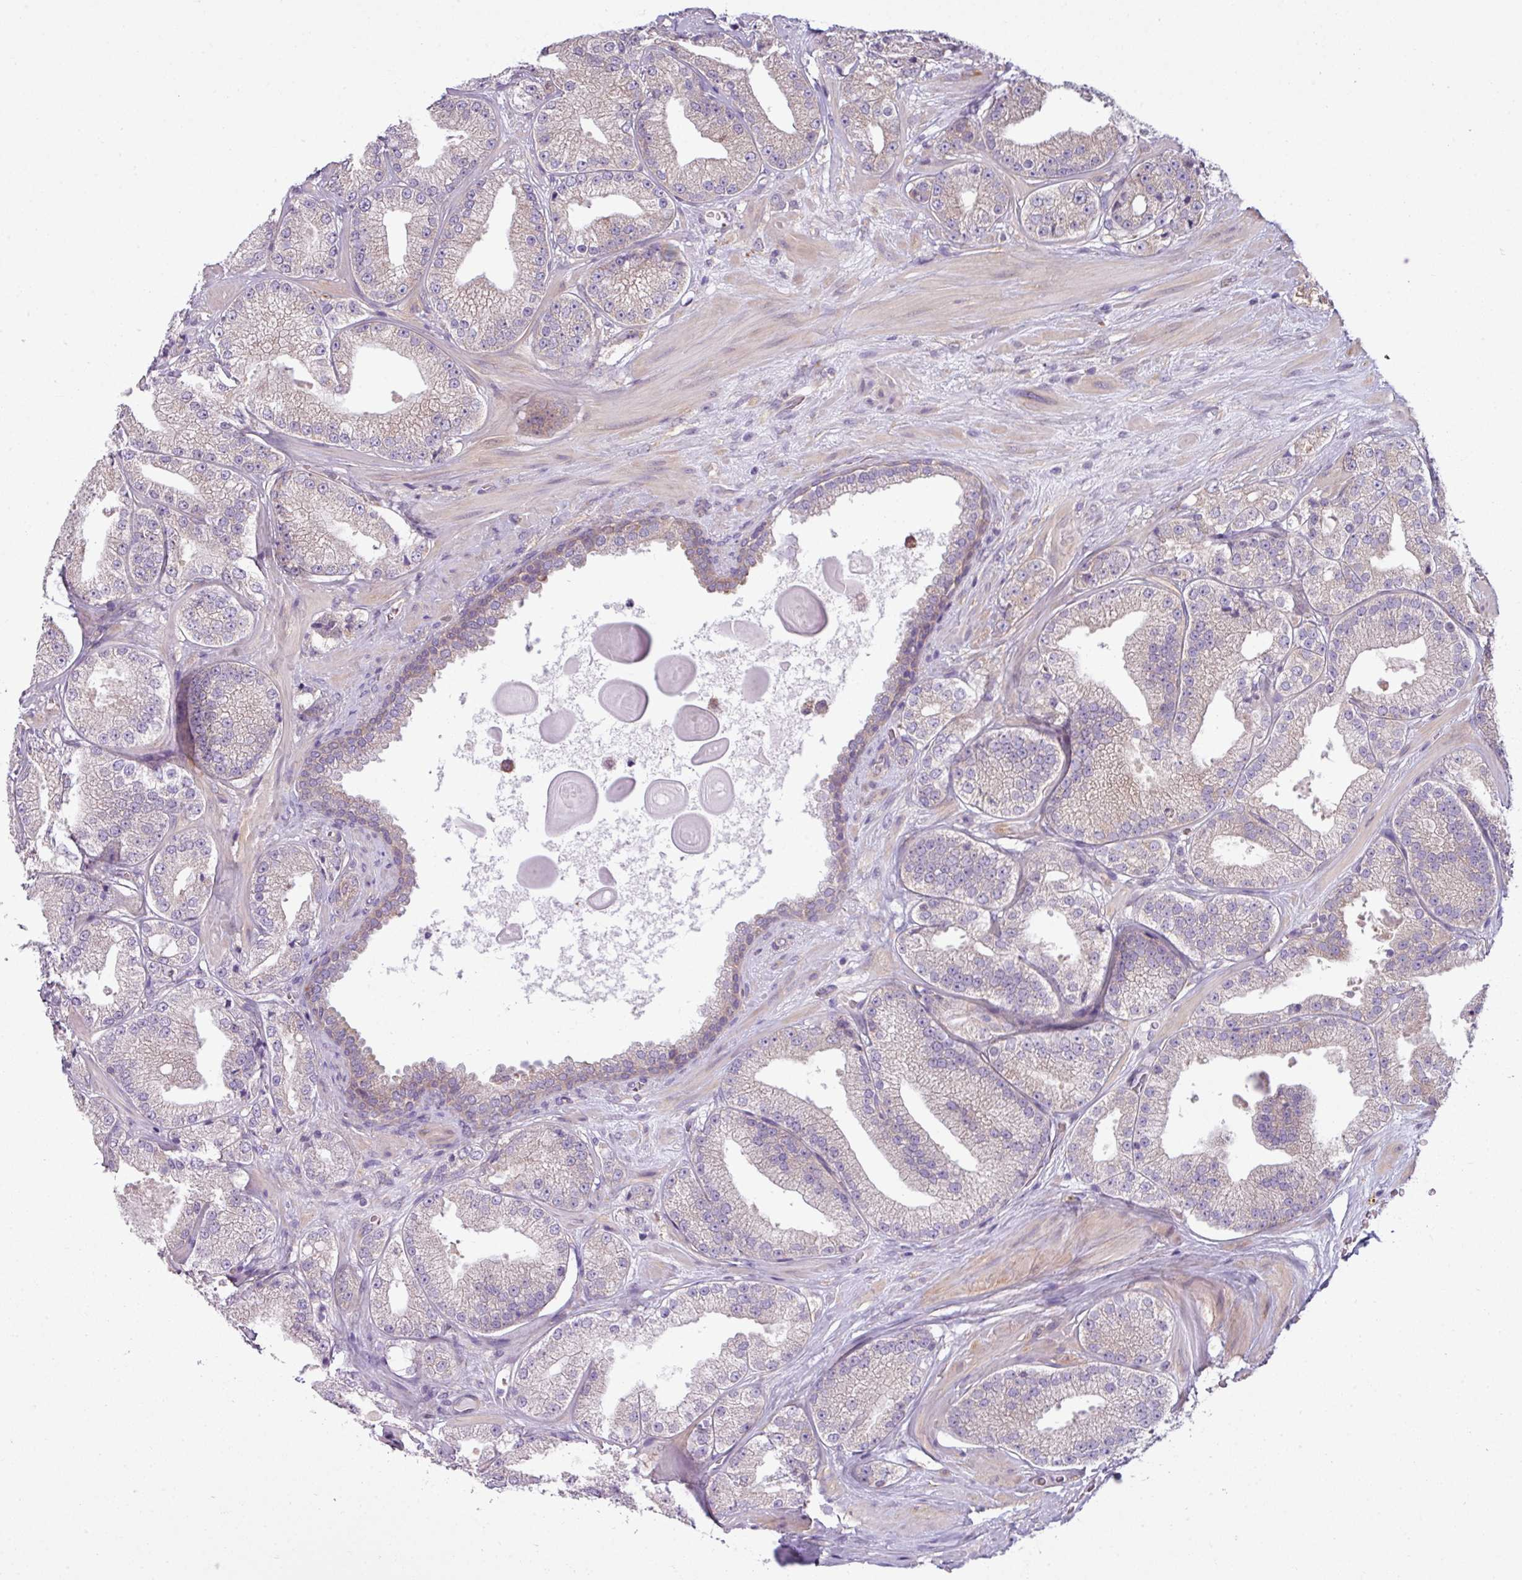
{"staining": {"intensity": "weak", "quantity": "<25%", "location": "cytoplasmic/membranous"}, "tissue": "prostate cancer", "cell_type": "Tumor cells", "image_type": "cancer", "snomed": [{"axis": "morphology", "description": "Adenocarcinoma, High grade"}, {"axis": "topography", "description": "Prostate"}], "caption": "IHC of prostate cancer displays no expression in tumor cells.", "gene": "CAMK2B", "patient": {"sex": "male", "age": 68}}